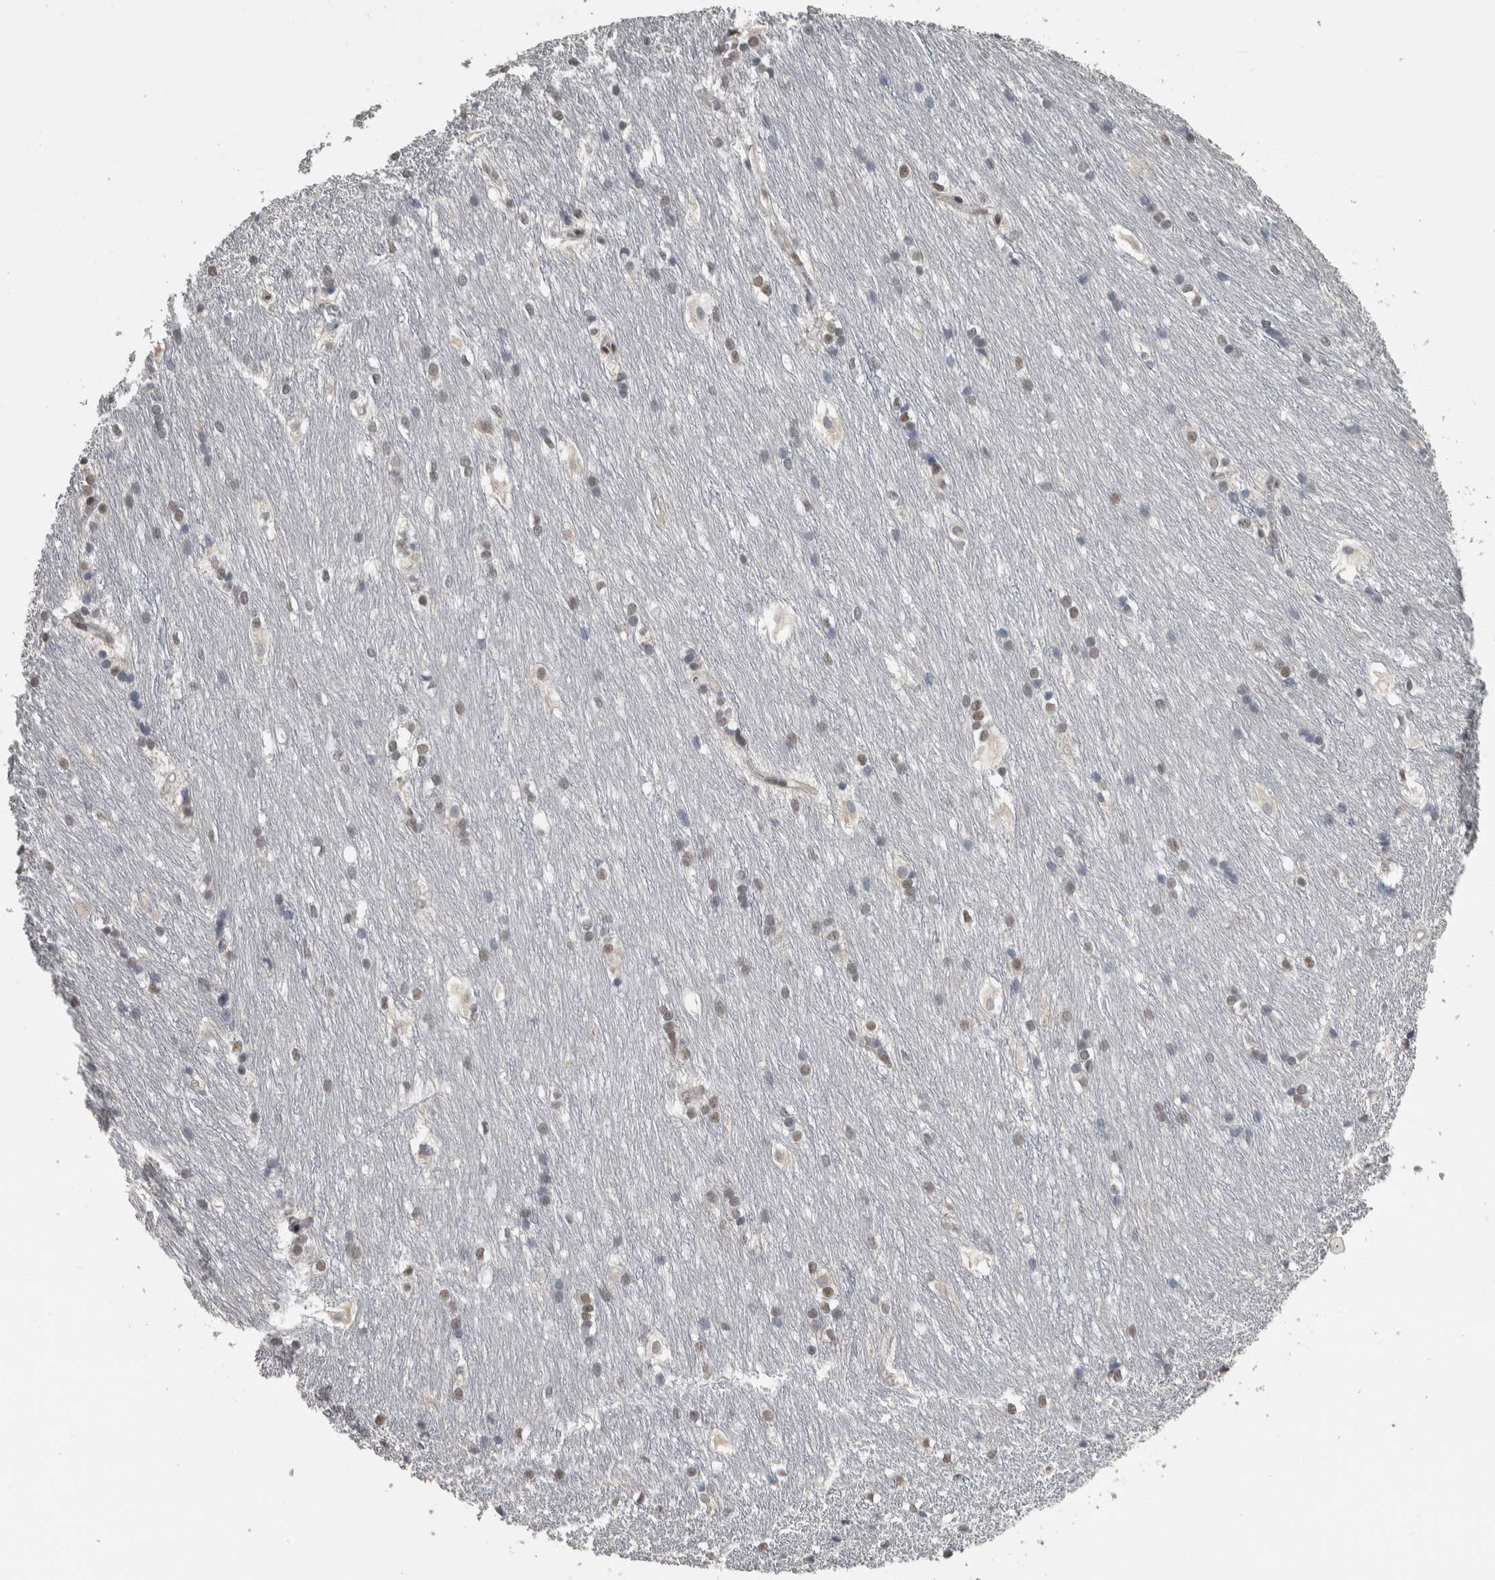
{"staining": {"intensity": "moderate", "quantity": "25%-75%", "location": "nuclear"}, "tissue": "caudate", "cell_type": "Glial cells", "image_type": "normal", "snomed": [{"axis": "morphology", "description": "Normal tissue, NOS"}, {"axis": "topography", "description": "Lateral ventricle wall"}], "caption": "Human caudate stained for a protein (brown) displays moderate nuclear positive expression in approximately 25%-75% of glial cells.", "gene": "DDX42", "patient": {"sex": "female", "age": 19}}